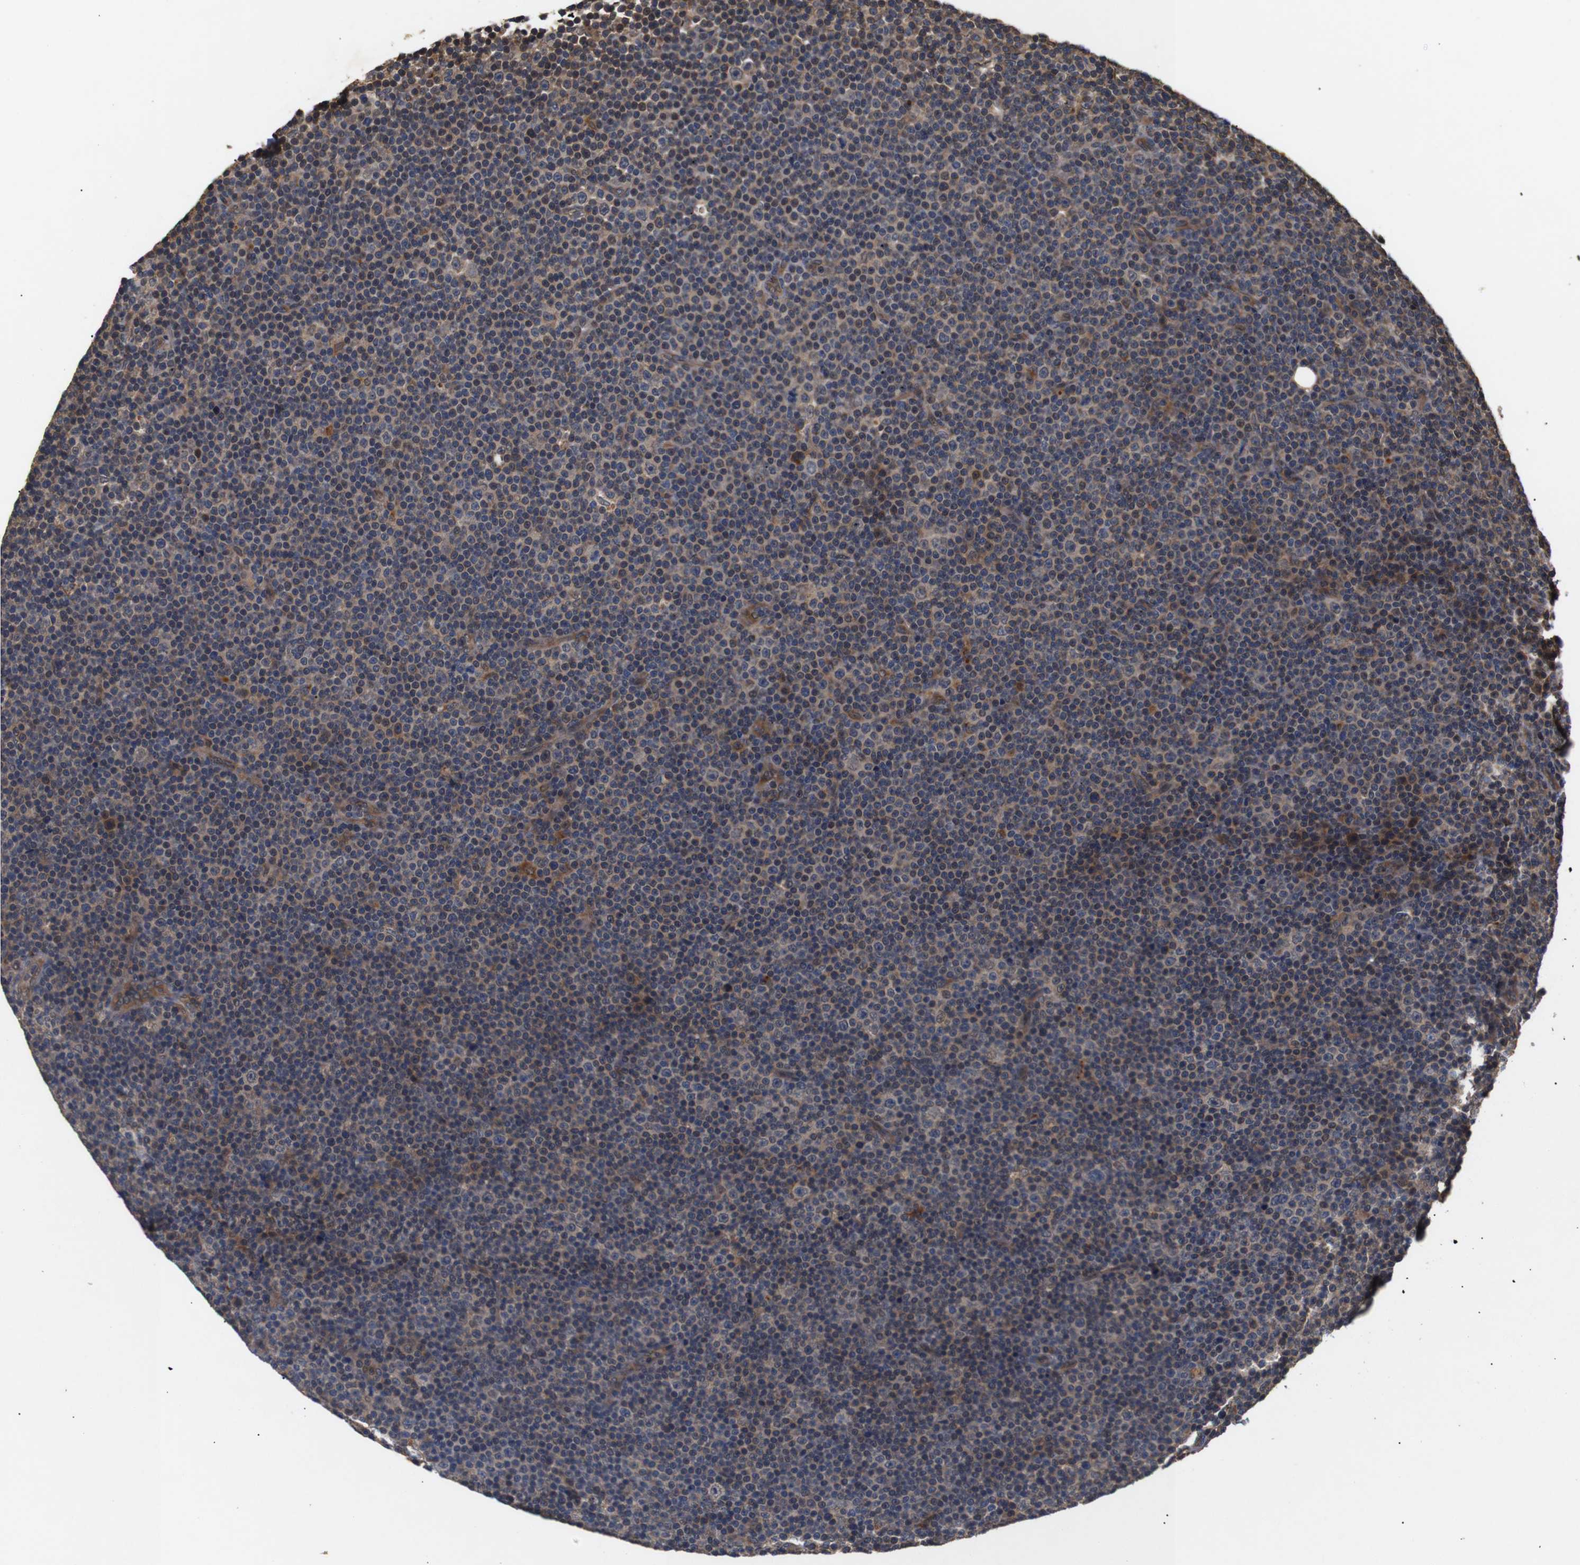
{"staining": {"intensity": "weak", "quantity": ">75%", "location": "cytoplasmic/membranous"}, "tissue": "lymphoma", "cell_type": "Tumor cells", "image_type": "cancer", "snomed": [{"axis": "morphology", "description": "Malignant lymphoma, non-Hodgkin's type, Low grade"}, {"axis": "topography", "description": "Lymph node"}], "caption": "Protein analysis of low-grade malignant lymphoma, non-Hodgkin's type tissue shows weak cytoplasmic/membranous expression in about >75% of tumor cells. (Stains: DAB (3,3'-diaminobenzidine) in brown, nuclei in blue, Microscopy: brightfield microscopy at high magnification).", "gene": "DDR1", "patient": {"sex": "female", "age": 67}}